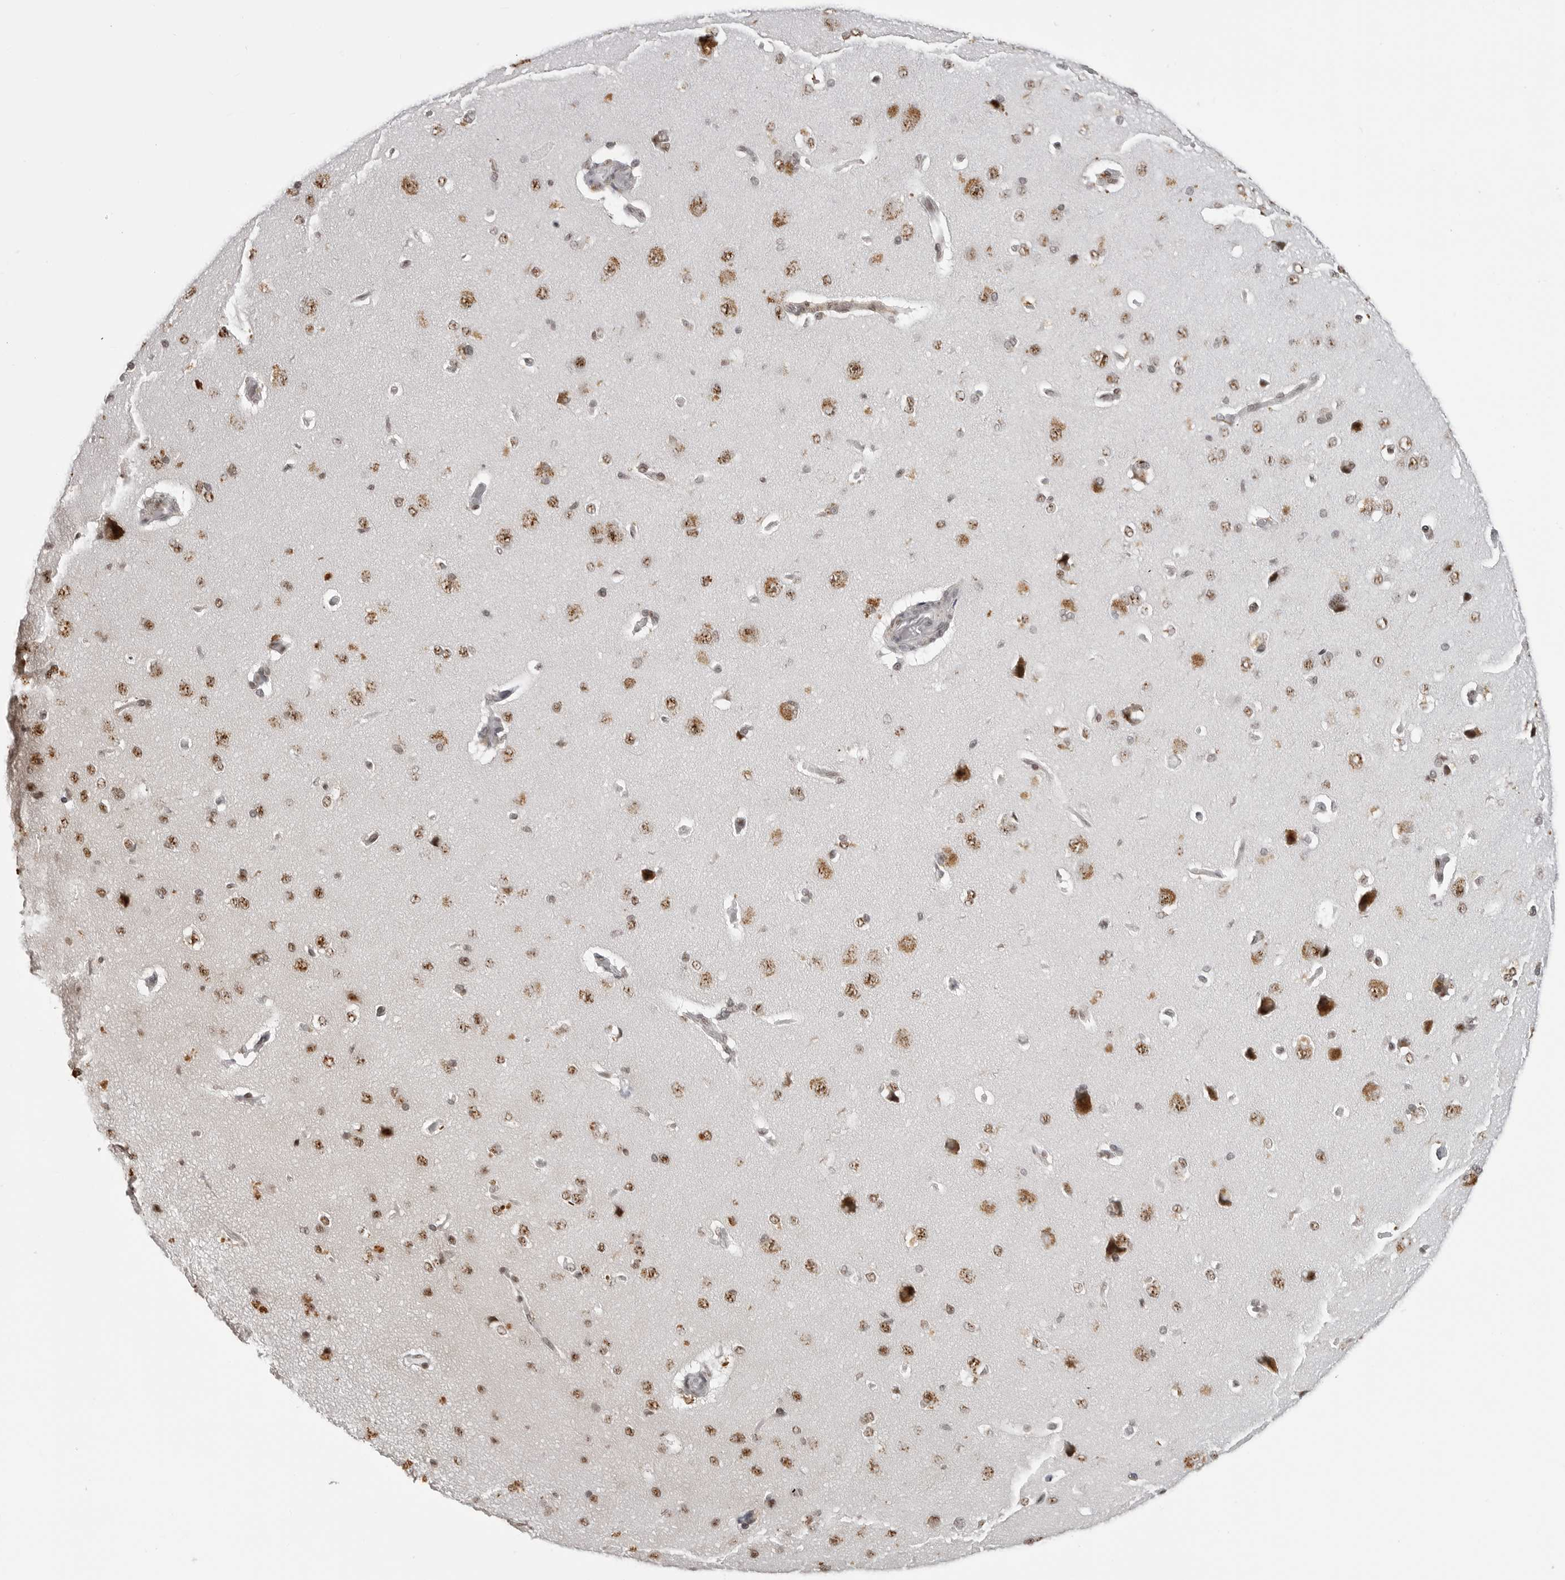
{"staining": {"intensity": "weak", "quantity": "25%-75%", "location": "nuclear"}, "tissue": "cerebral cortex", "cell_type": "Endothelial cells", "image_type": "normal", "snomed": [{"axis": "morphology", "description": "Normal tissue, NOS"}, {"axis": "topography", "description": "Cerebral cortex"}], "caption": "Human cerebral cortex stained with a brown dye exhibits weak nuclear positive expression in about 25%-75% of endothelial cells.", "gene": "WRAP53", "patient": {"sex": "male", "age": 62}}